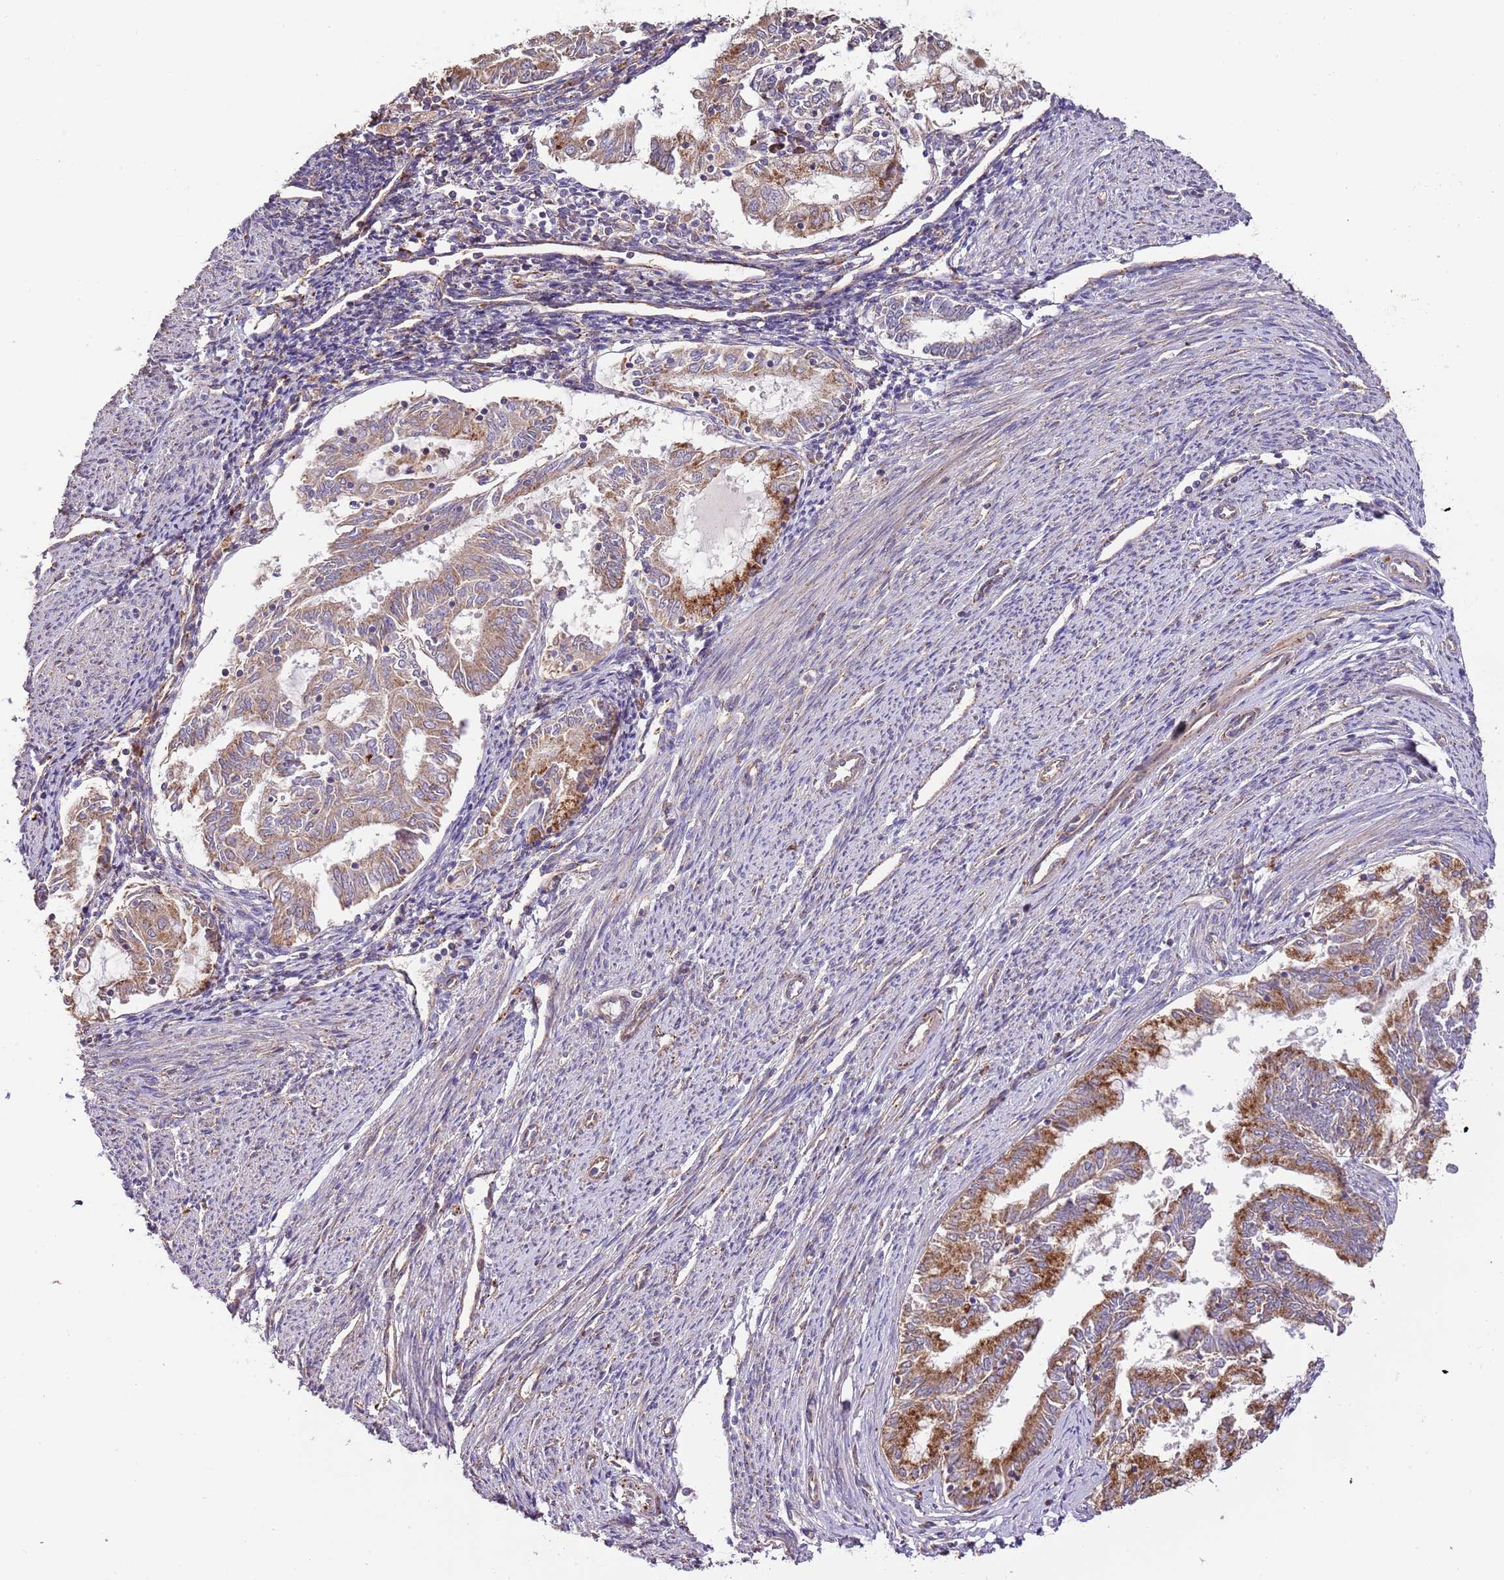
{"staining": {"intensity": "moderate", "quantity": ">75%", "location": "cytoplasmic/membranous"}, "tissue": "endometrial cancer", "cell_type": "Tumor cells", "image_type": "cancer", "snomed": [{"axis": "morphology", "description": "Adenocarcinoma, NOS"}, {"axis": "topography", "description": "Endometrium"}], "caption": "The histopathology image exhibits immunohistochemical staining of endometrial cancer. There is moderate cytoplasmic/membranous staining is identified in approximately >75% of tumor cells.", "gene": "DOCK6", "patient": {"sex": "female", "age": 79}}